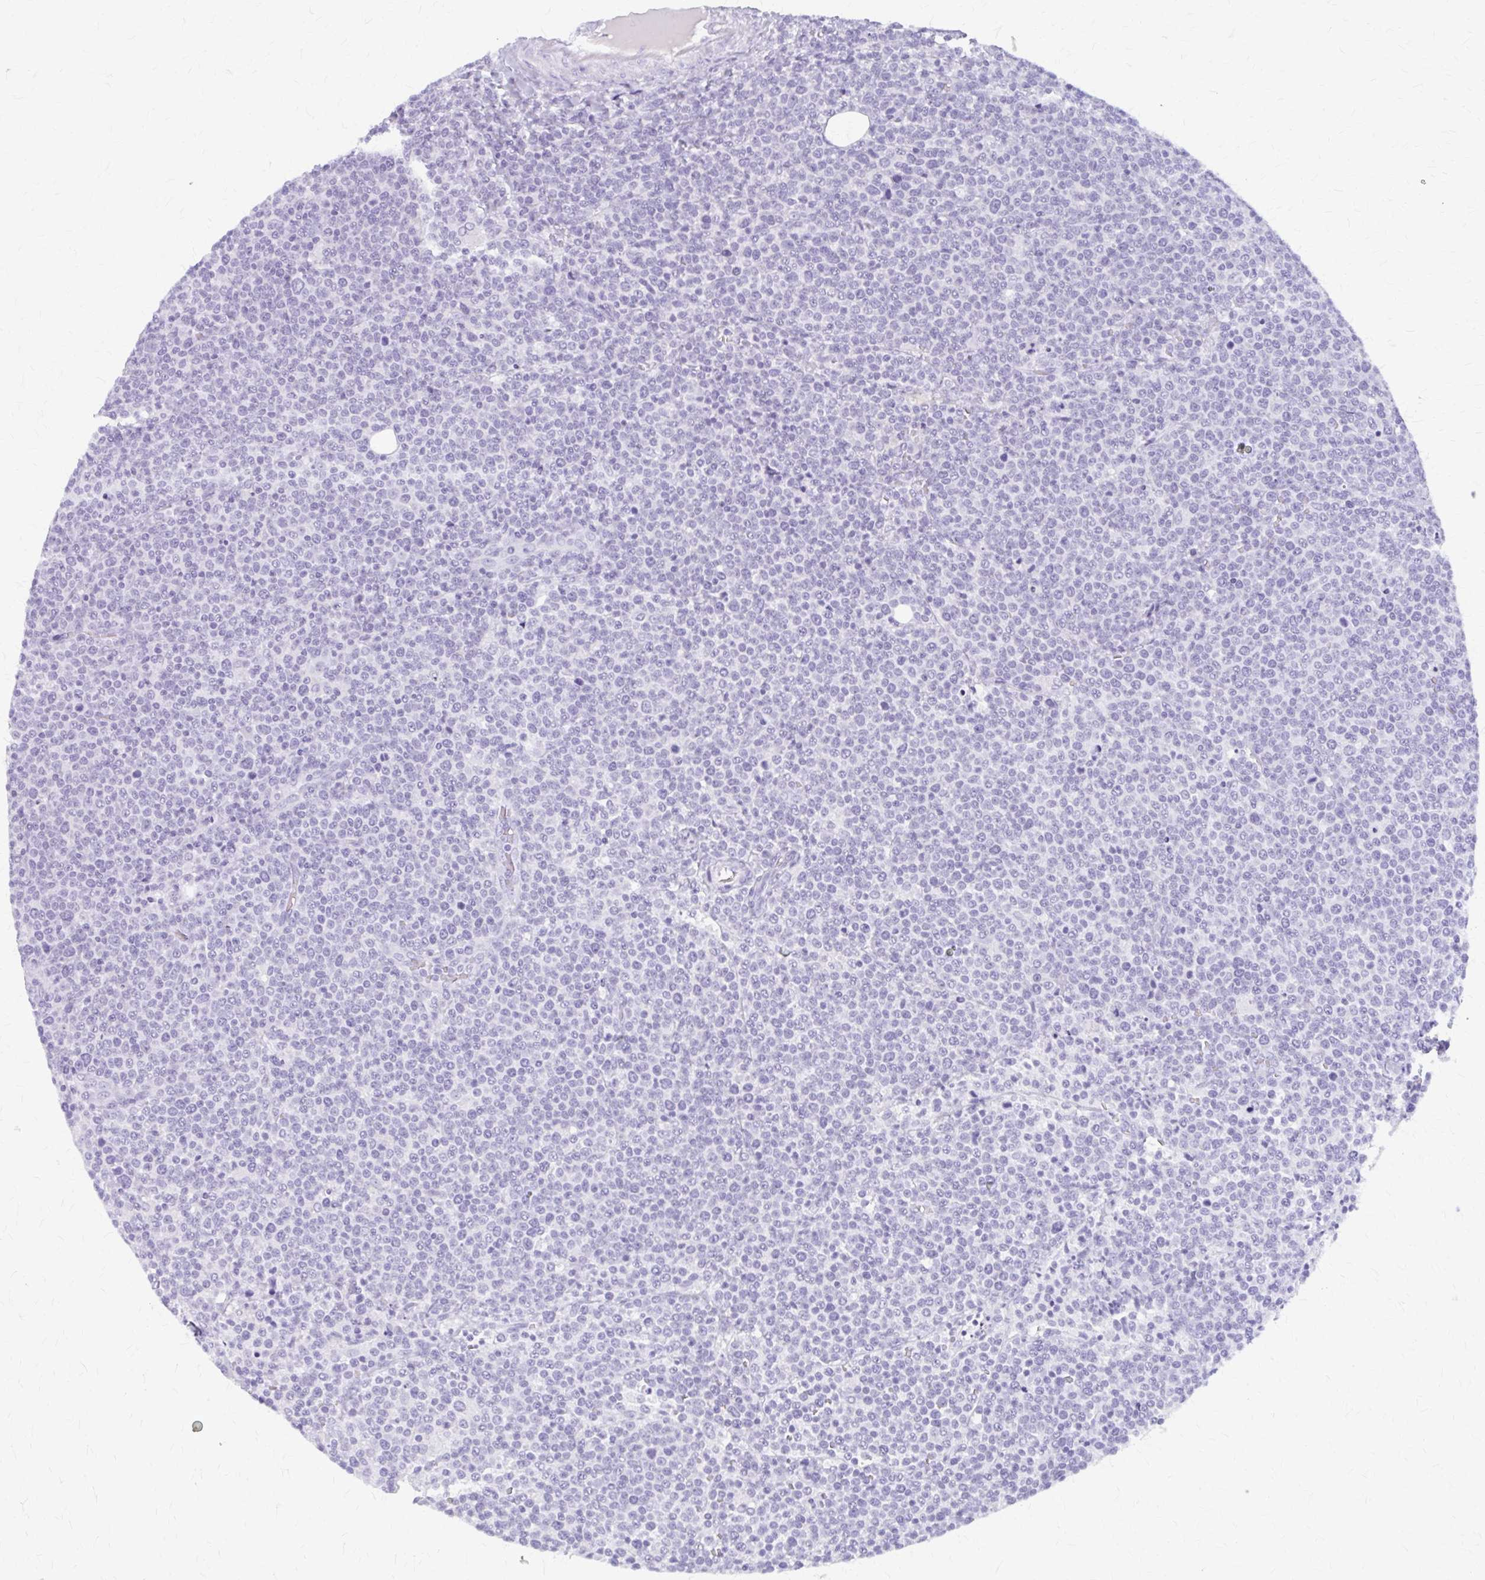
{"staining": {"intensity": "negative", "quantity": "none", "location": "none"}, "tissue": "lymphoma", "cell_type": "Tumor cells", "image_type": "cancer", "snomed": [{"axis": "morphology", "description": "Malignant lymphoma, non-Hodgkin's type, High grade"}, {"axis": "topography", "description": "Lymph node"}], "caption": "Tumor cells show no significant positivity in malignant lymphoma, non-Hodgkin's type (high-grade).", "gene": "KLHDC7A", "patient": {"sex": "male", "age": 61}}